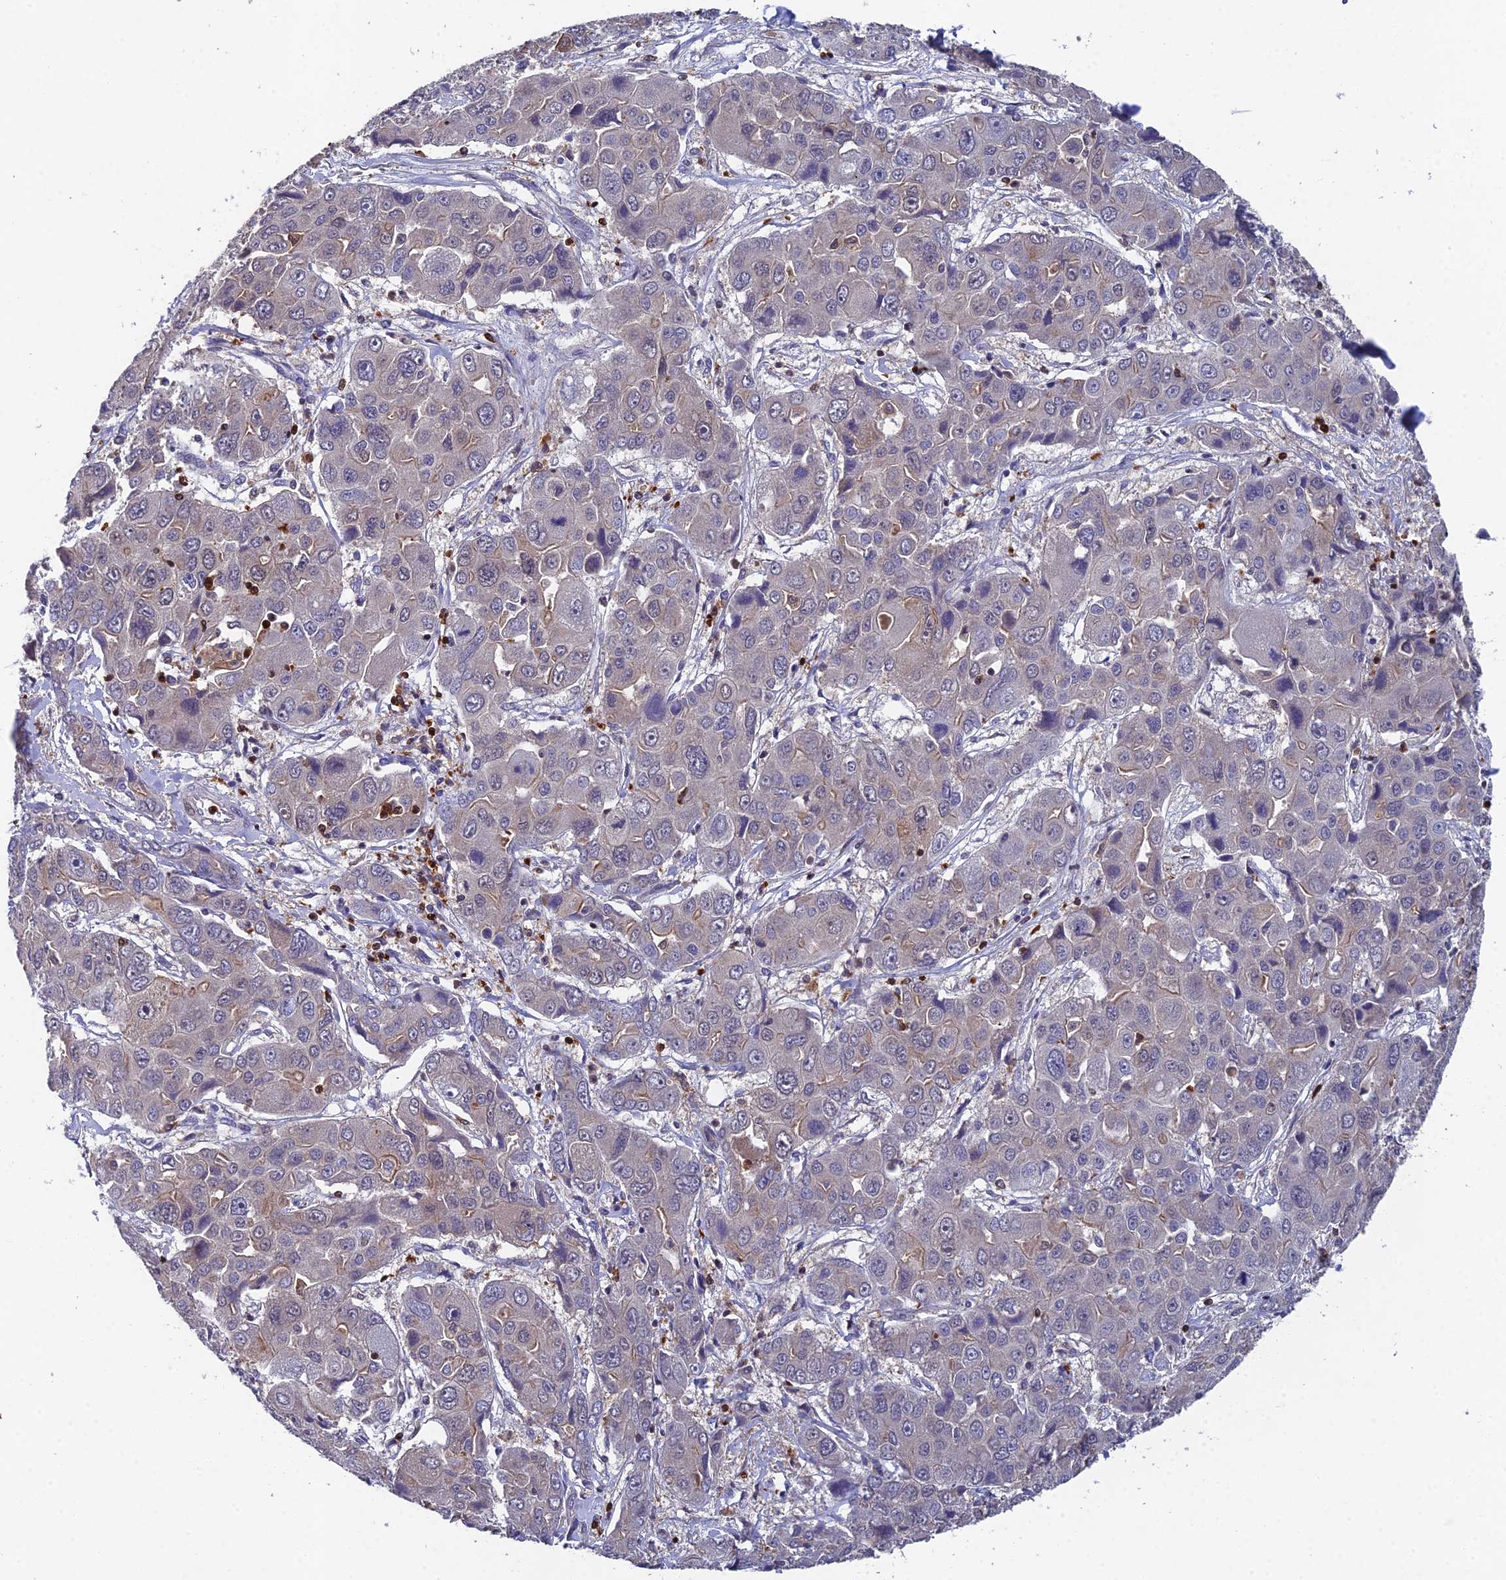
{"staining": {"intensity": "moderate", "quantity": "<25%", "location": "cytoplasmic/membranous"}, "tissue": "liver cancer", "cell_type": "Tumor cells", "image_type": "cancer", "snomed": [{"axis": "morphology", "description": "Cholangiocarcinoma"}, {"axis": "topography", "description": "Liver"}], "caption": "Moderate cytoplasmic/membranous expression for a protein is appreciated in approximately <25% of tumor cells of cholangiocarcinoma (liver) using IHC.", "gene": "GALK2", "patient": {"sex": "male", "age": 67}}